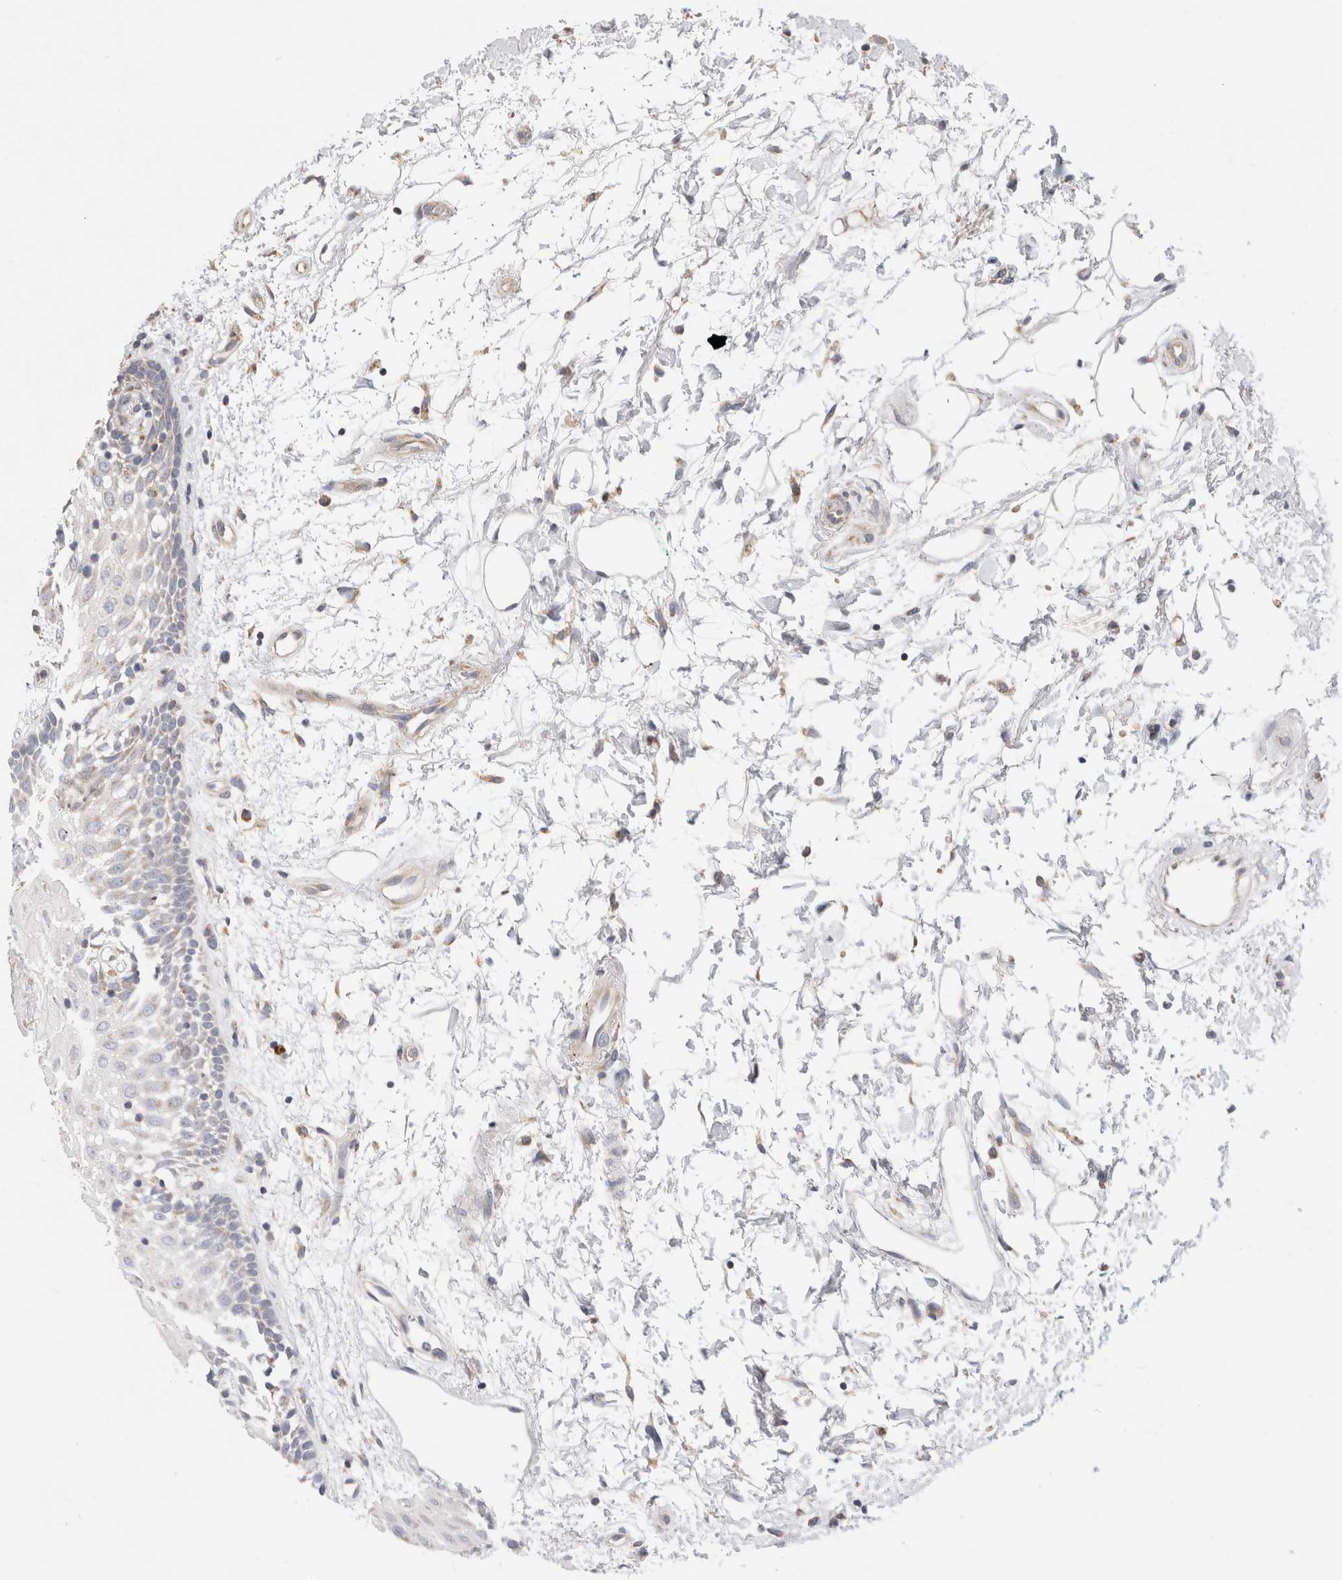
{"staining": {"intensity": "weak", "quantity": "<25%", "location": "cytoplasmic/membranous"}, "tissue": "oral mucosa", "cell_type": "Squamous epithelial cells", "image_type": "normal", "snomed": [{"axis": "morphology", "description": "Normal tissue, NOS"}, {"axis": "topography", "description": "Skeletal muscle"}, {"axis": "topography", "description": "Oral tissue"}, {"axis": "topography", "description": "Peripheral nerve tissue"}], "caption": "A photomicrograph of oral mucosa stained for a protein displays no brown staining in squamous epithelial cells. (DAB (3,3'-diaminobenzidine) immunohistochemistry, high magnification).", "gene": "TBC1D16", "patient": {"sex": "female", "age": 84}}